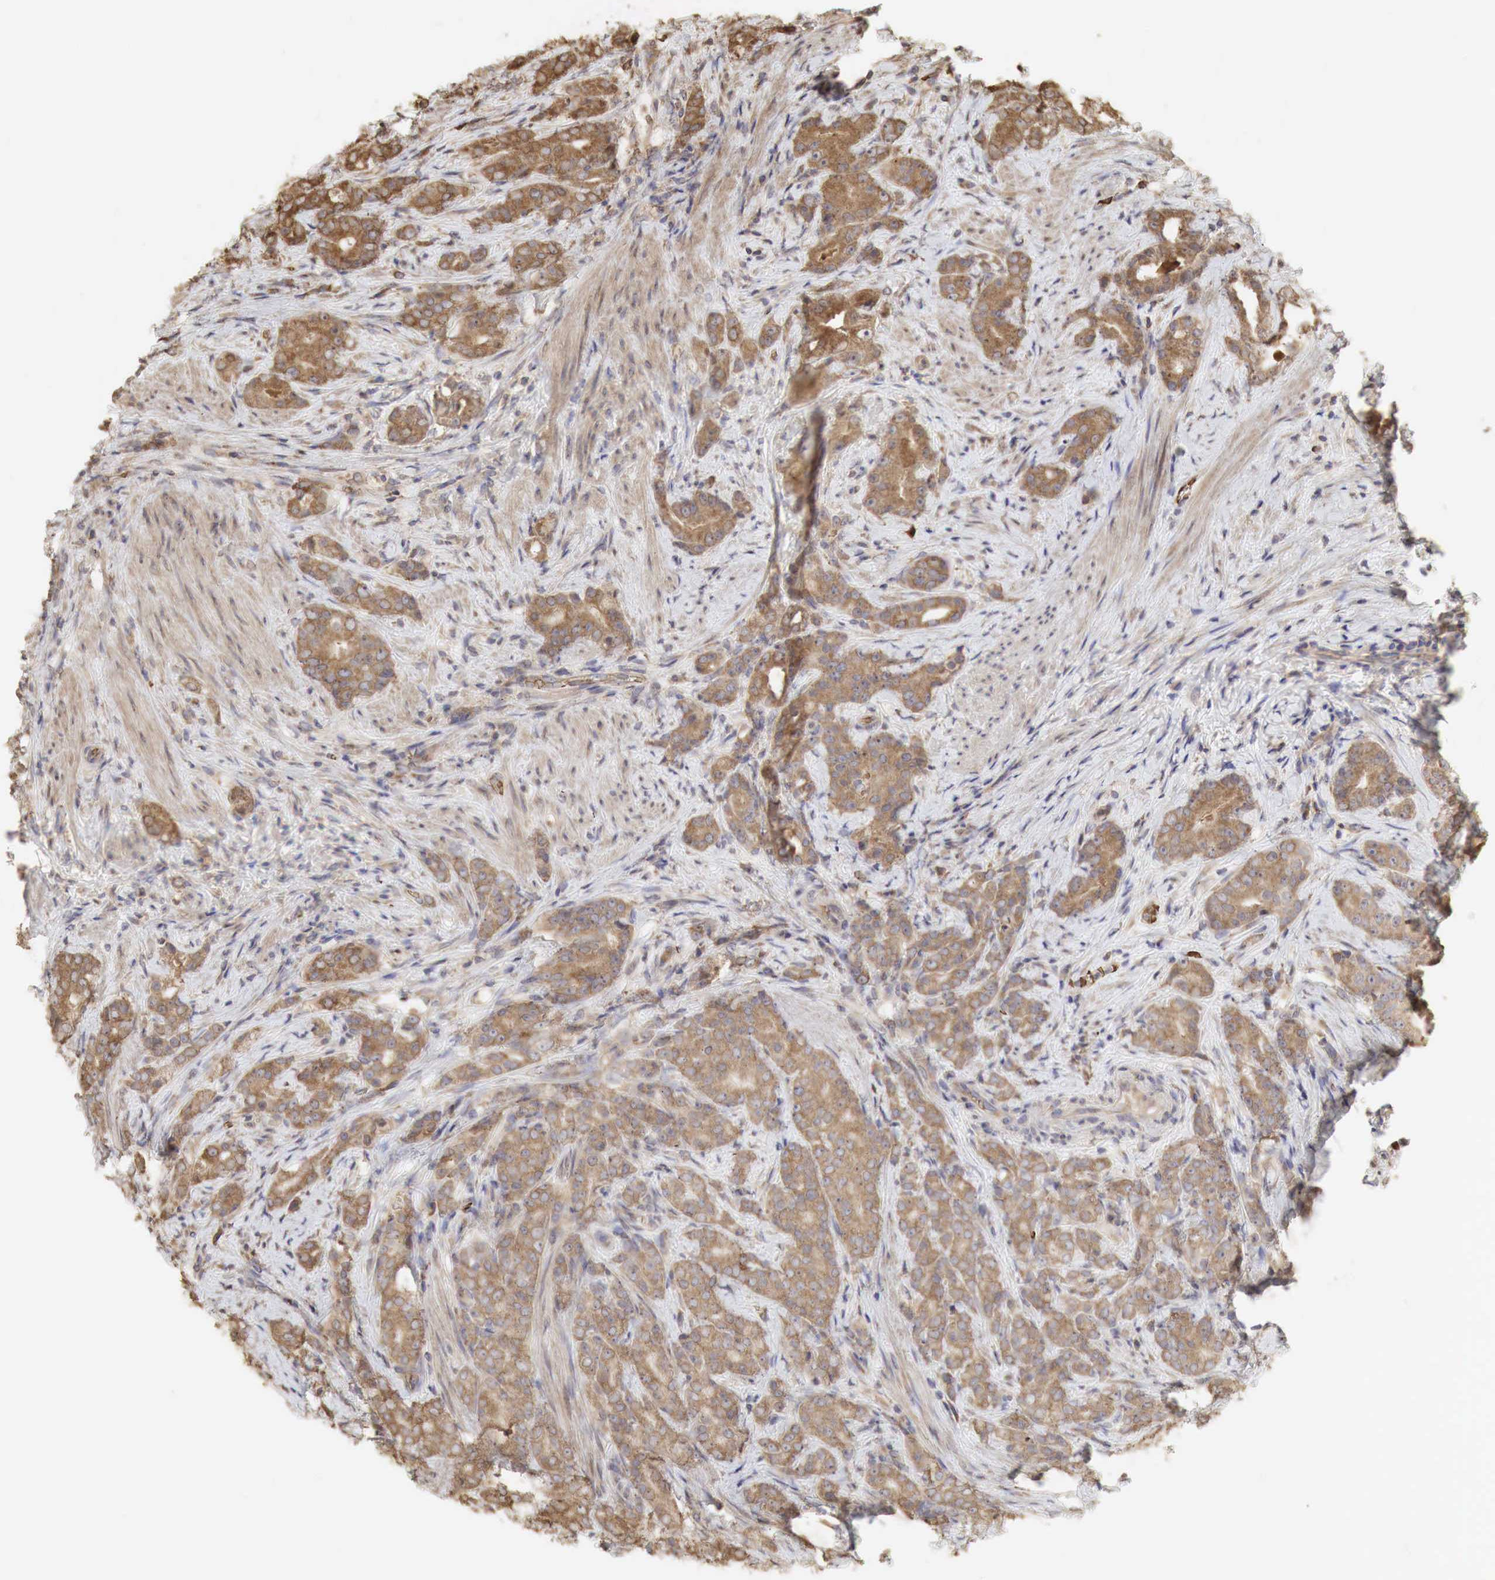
{"staining": {"intensity": "moderate", "quantity": ">75%", "location": "cytoplasmic/membranous"}, "tissue": "prostate cancer", "cell_type": "Tumor cells", "image_type": "cancer", "snomed": [{"axis": "morphology", "description": "Adenocarcinoma, Medium grade"}, {"axis": "topography", "description": "Prostate"}], "caption": "Human prostate adenocarcinoma (medium-grade) stained with a protein marker displays moderate staining in tumor cells.", "gene": "PABPC5", "patient": {"sex": "male", "age": 59}}